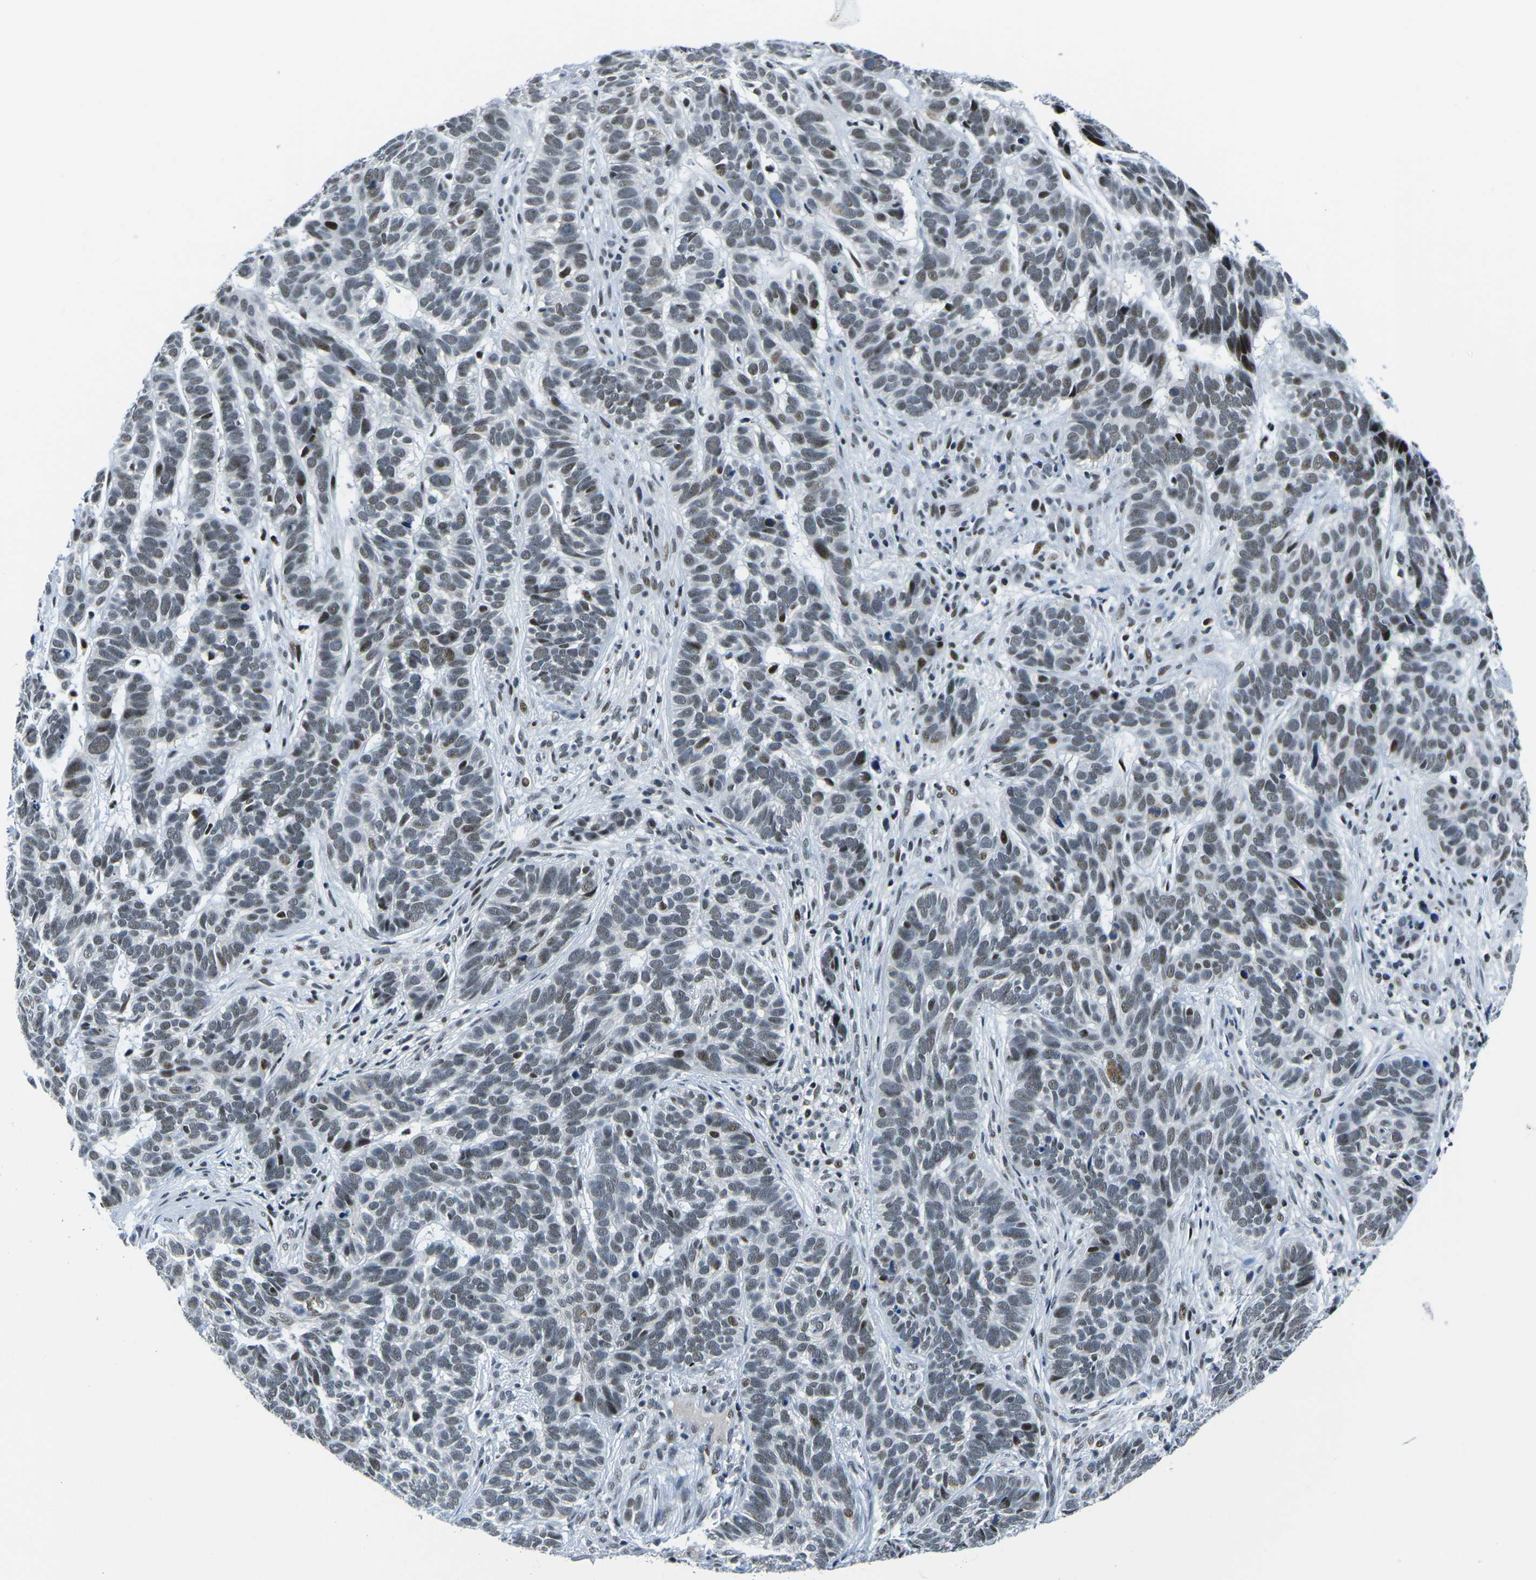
{"staining": {"intensity": "moderate", "quantity": "<25%", "location": "nuclear"}, "tissue": "skin cancer", "cell_type": "Tumor cells", "image_type": "cancer", "snomed": [{"axis": "morphology", "description": "Basal cell carcinoma"}, {"axis": "topography", "description": "Skin"}], "caption": "A high-resolution histopathology image shows IHC staining of basal cell carcinoma (skin), which reveals moderate nuclear expression in approximately <25% of tumor cells.", "gene": "PRPF8", "patient": {"sex": "male", "age": 87}}